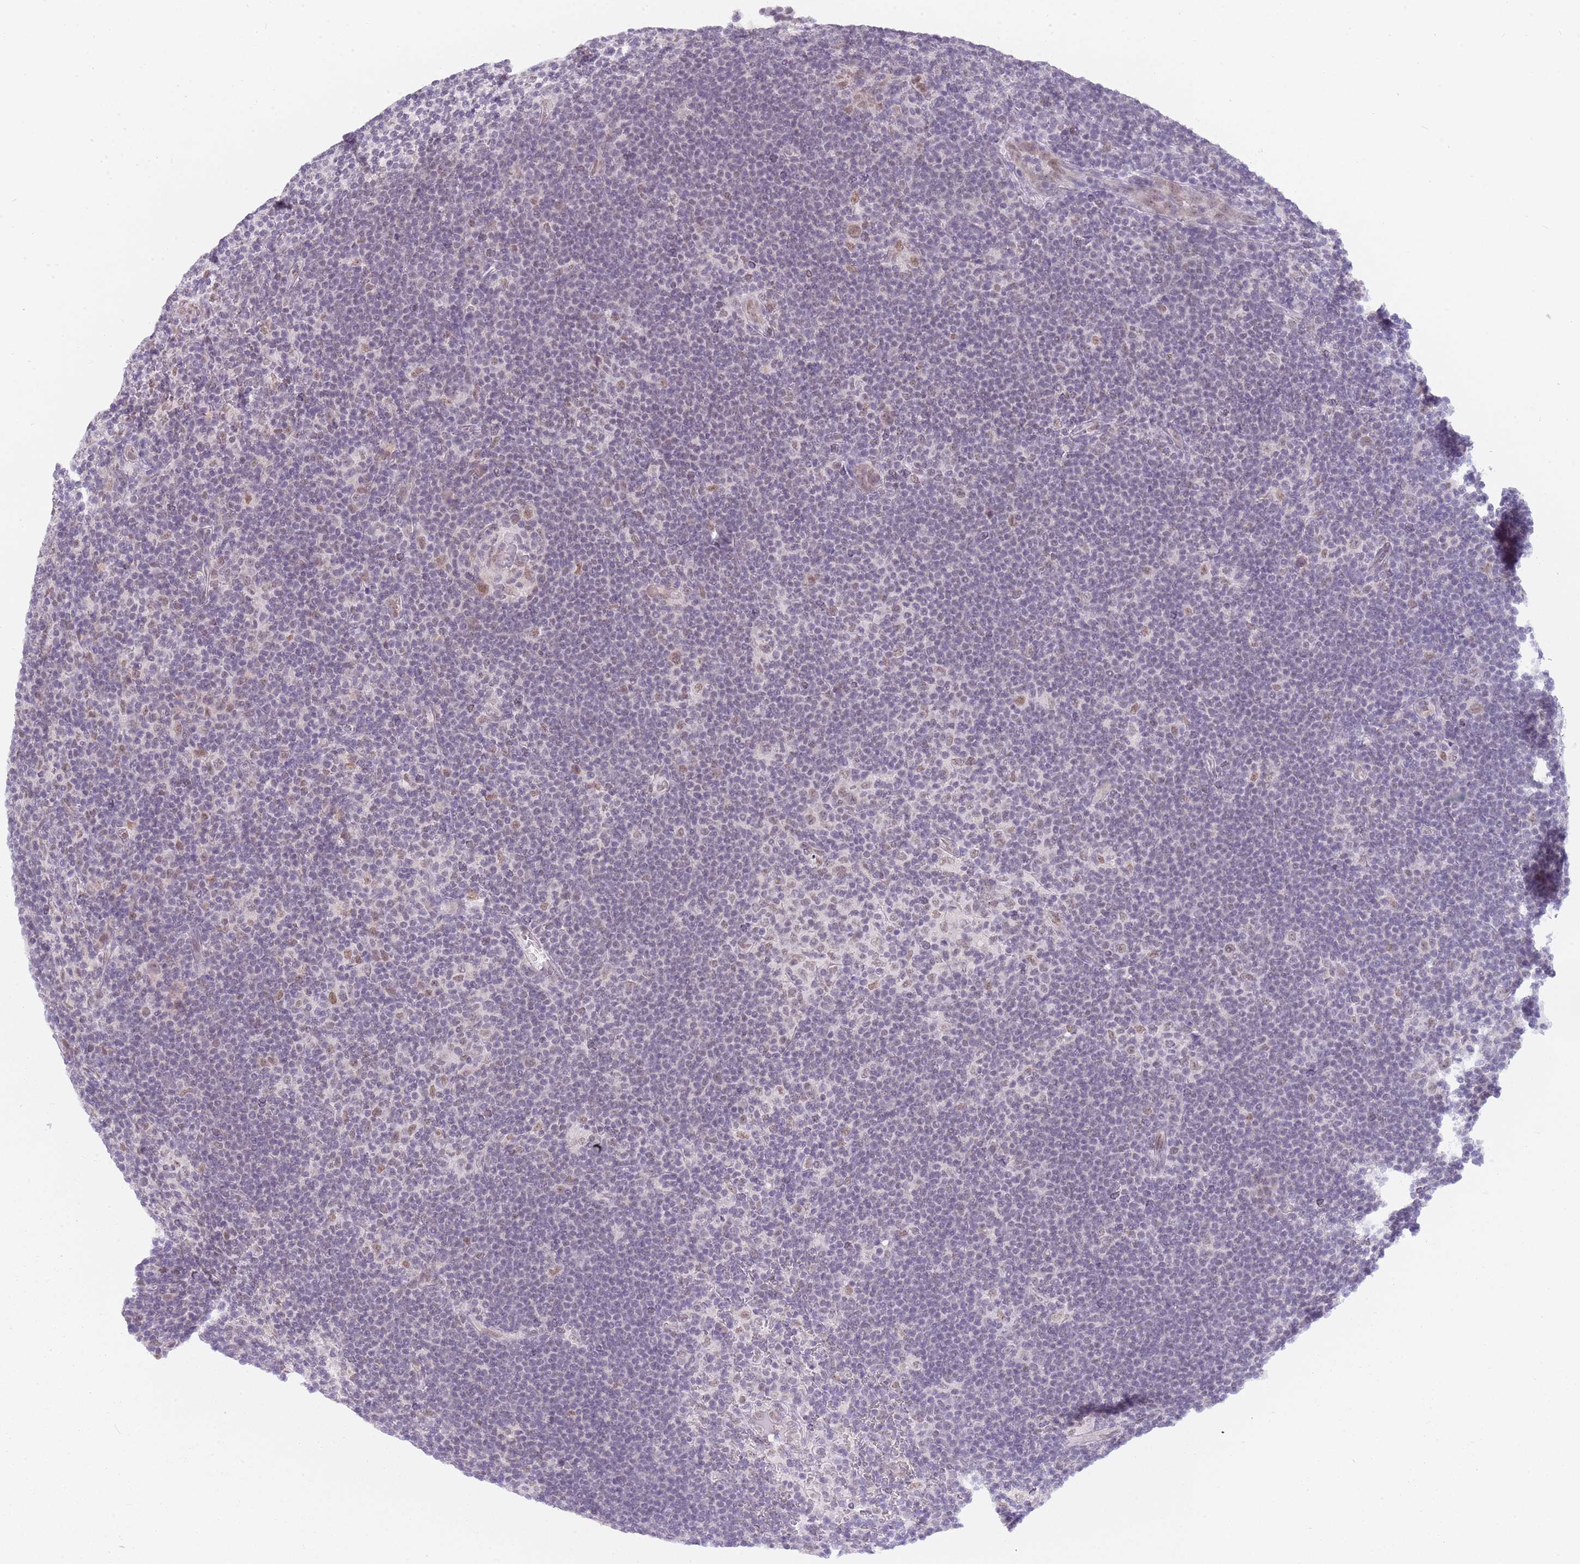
{"staining": {"intensity": "weak", "quantity": ">75%", "location": "nuclear"}, "tissue": "lymphoma", "cell_type": "Tumor cells", "image_type": "cancer", "snomed": [{"axis": "morphology", "description": "Hodgkin's disease, NOS"}, {"axis": "topography", "description": "Lymph node"}], "caption": "Immunohistochemistry (IHC) histopathology image of neoplastic tissue: human Hodgkin's disease stained using IHC exhibits low levels of weak protein expression localized specifically in the nuclear of tumor cells, appearing as a nuclear brown color.", "gene": "SEPHS2", "patient": {"sex": "female", "age": 57}}